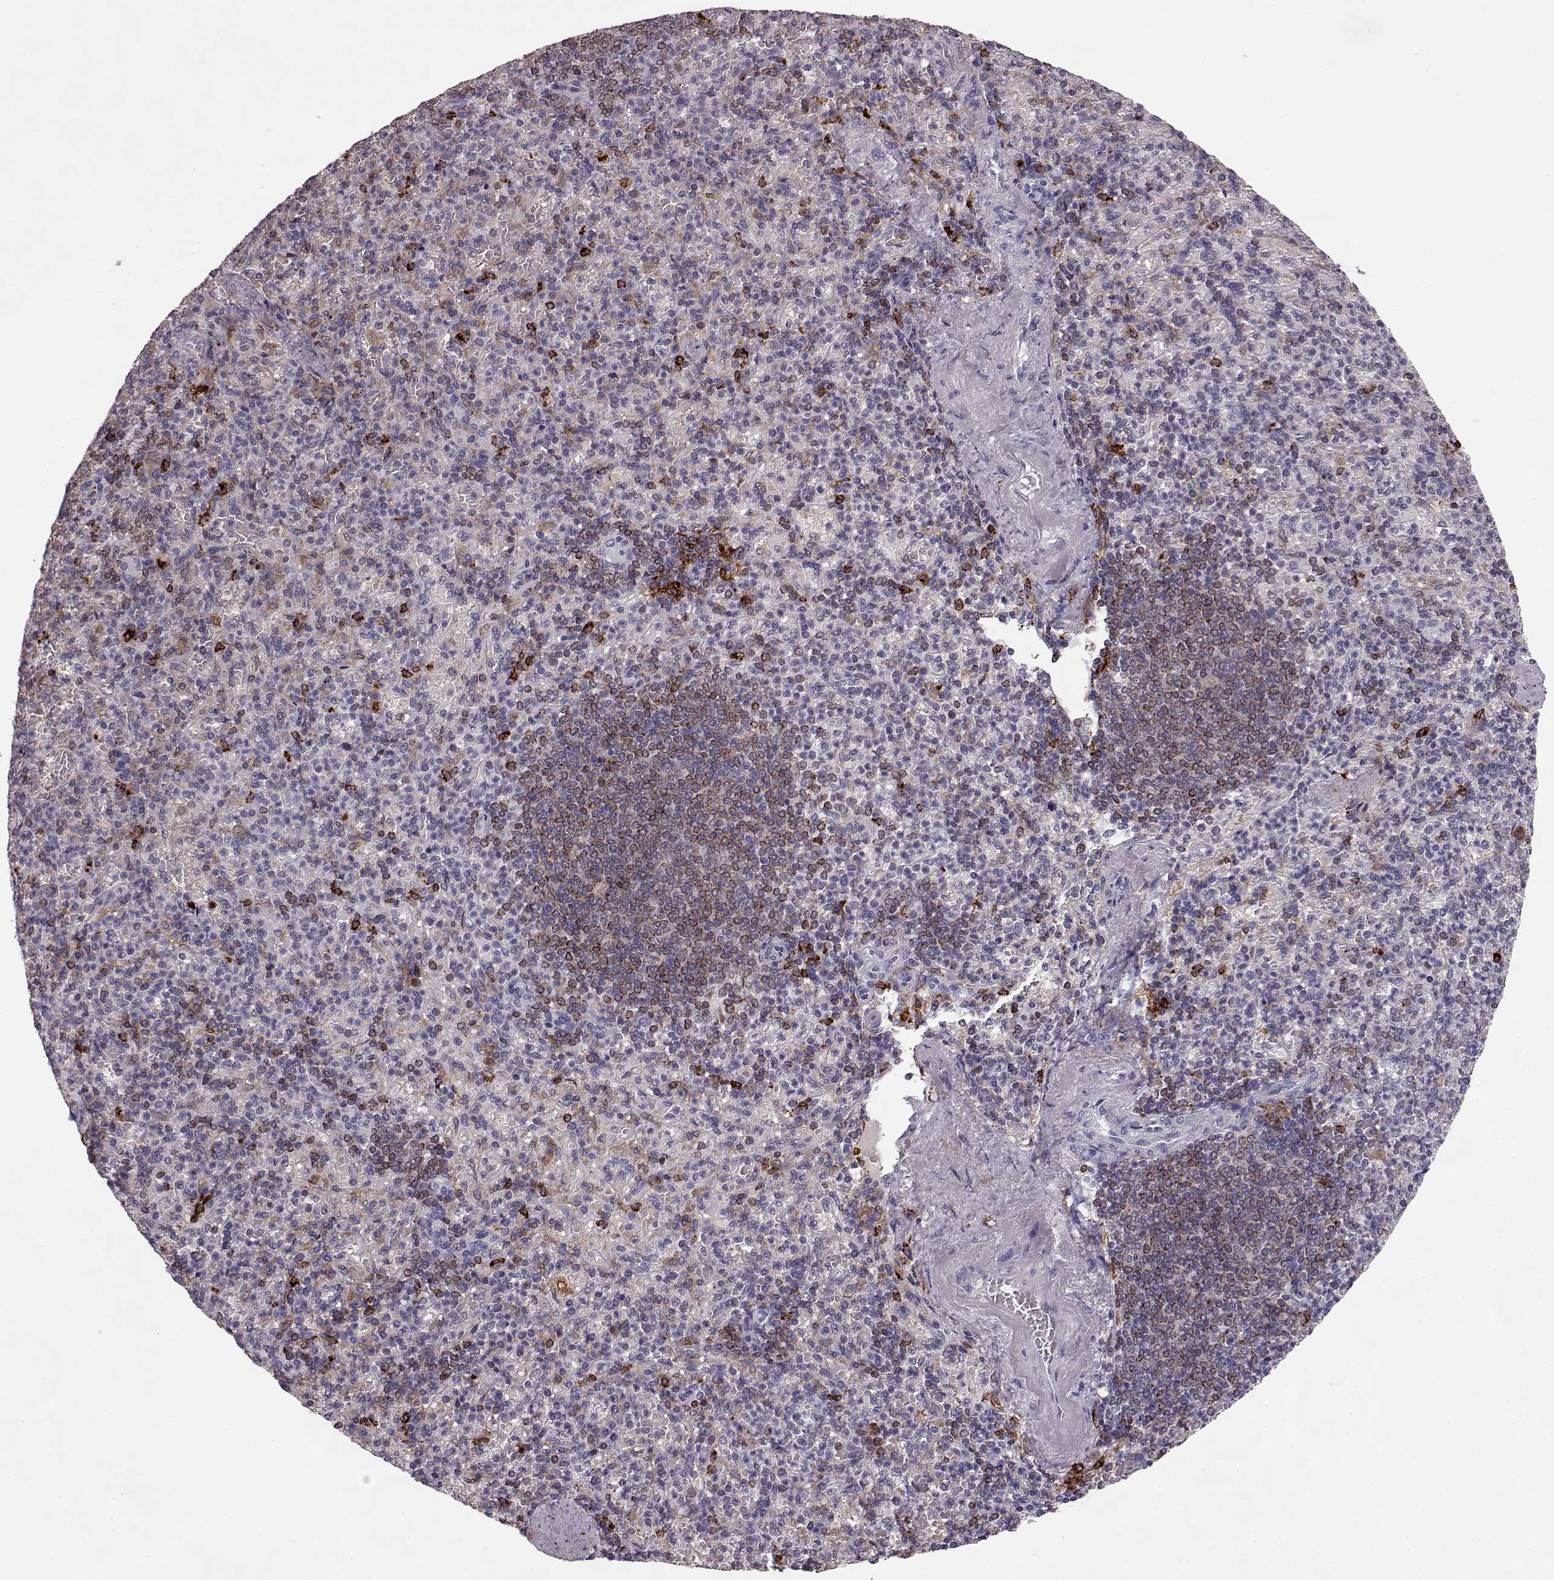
{"staining": {"intensity": "strong", "quantity": "<25%", "location": "cytoplasmic/membranous"}, "tissue": "spleen", "cell_type": "Cells in red pulp", "image_type": "normal", "snomed": [{"axis": "morphology", "description": "Normal tissue, NOS"}, {"axis": "topography", "description": "Spleen"}], "caption": "Protein staining by immunohistochemistry (IHC) demonstrates strong cytoplasmic/membranous expression in about <25% of cells in red pulp in unremarkable spleen.", "gene": "CCNF", "patient": {"sex": "female", "age": 74}}